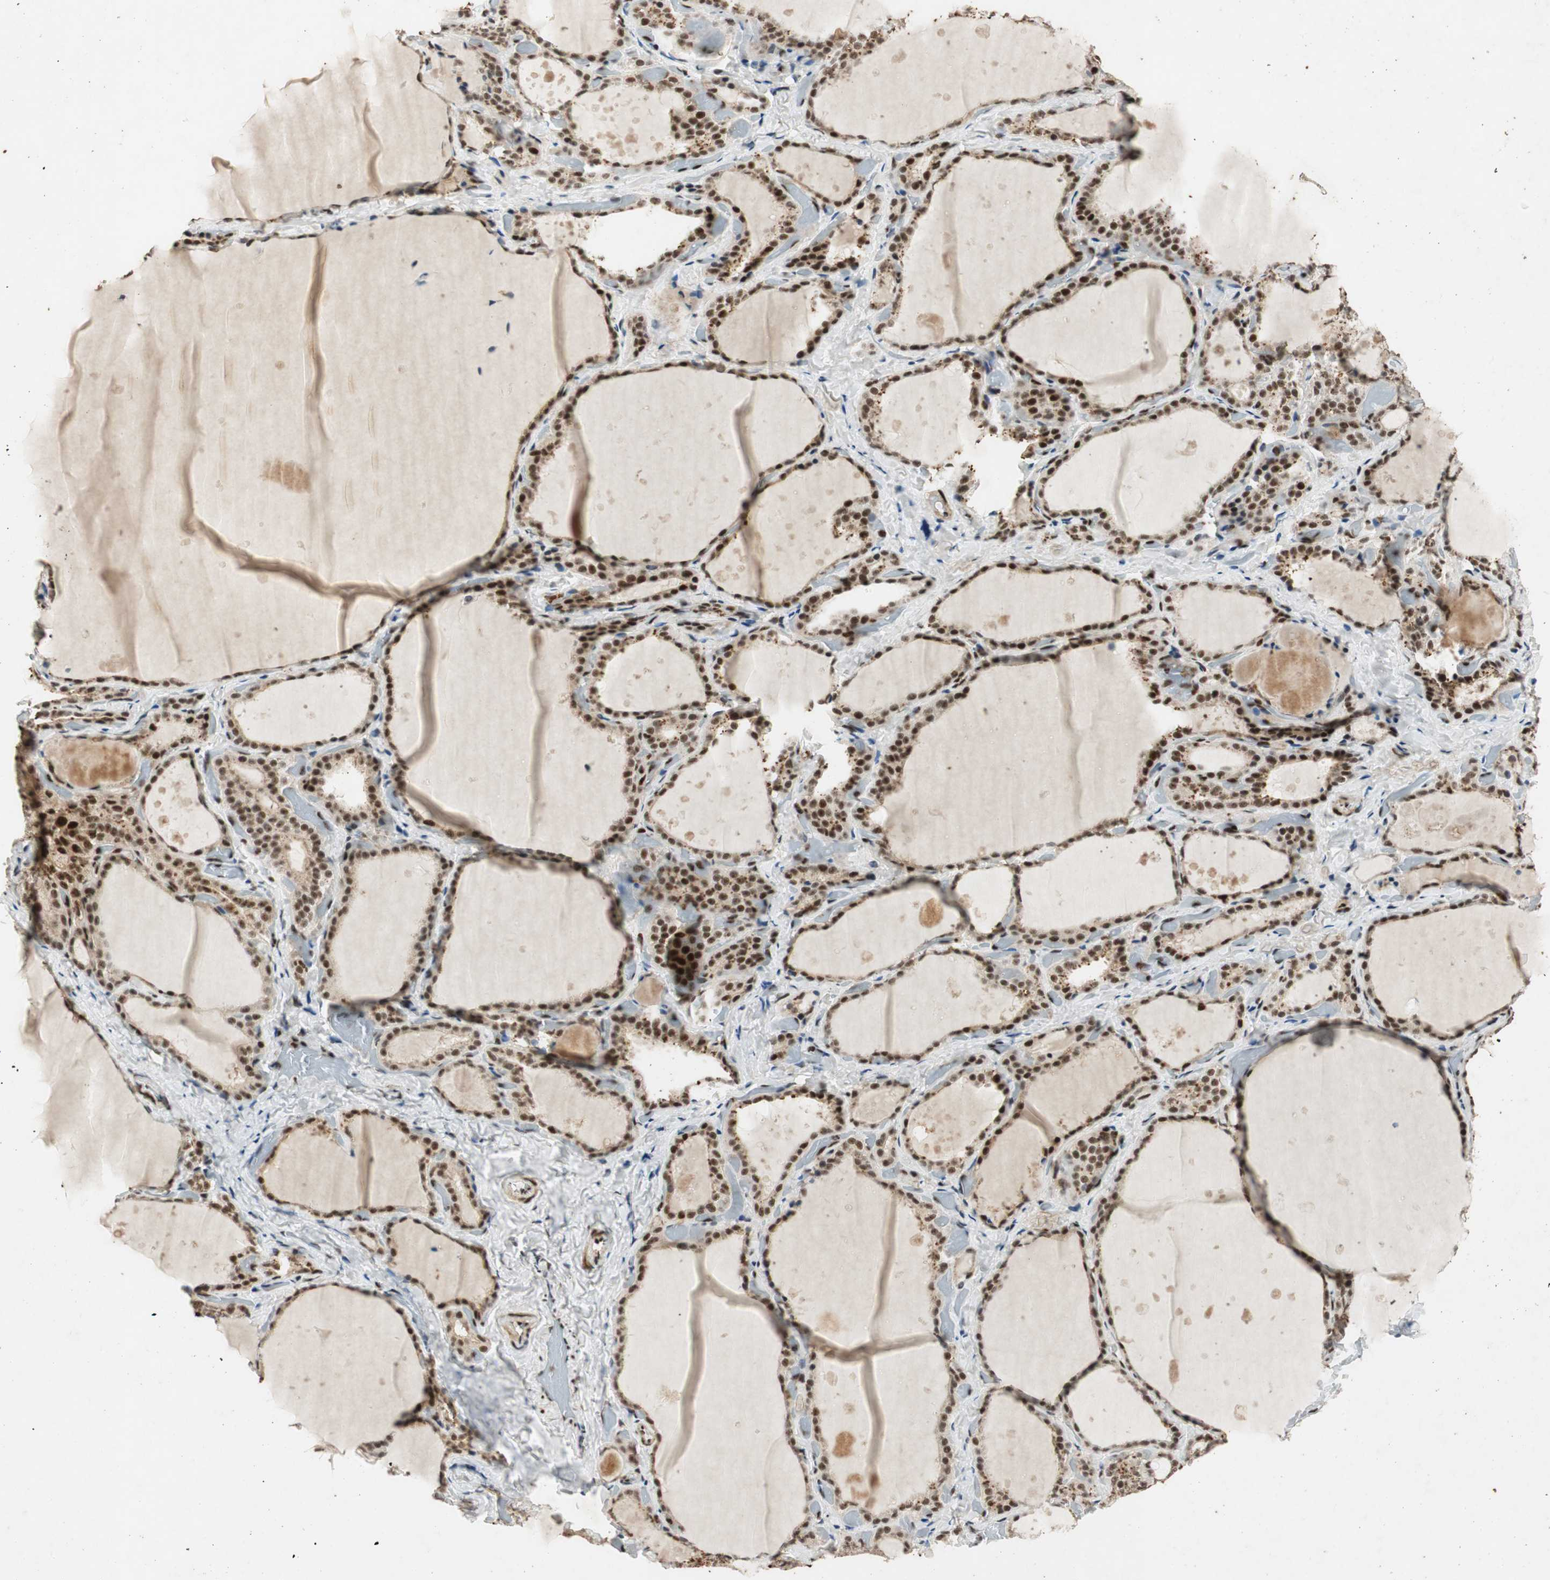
{"staining": {"intensity": "strong", "quantity": ">75%", "location": "nuclear"}, "tissue": "thyroid gland", "cell_type": "Glandular cells", "image_type": "normal", "snomed": [{"axis": "morphology", "description": "Normal tissue, NOS"}, {"axis": "topography", "description": "Thyroid gland"}], "caption": "An immunohistochemistry histopathology image of normal tissue is shown. Protein staining in brown highlights strong nuclear positivity in thyroid gland within glandular cells.", "gene": "NCBP3", "patient": {"sex": "female", "age": 44}}